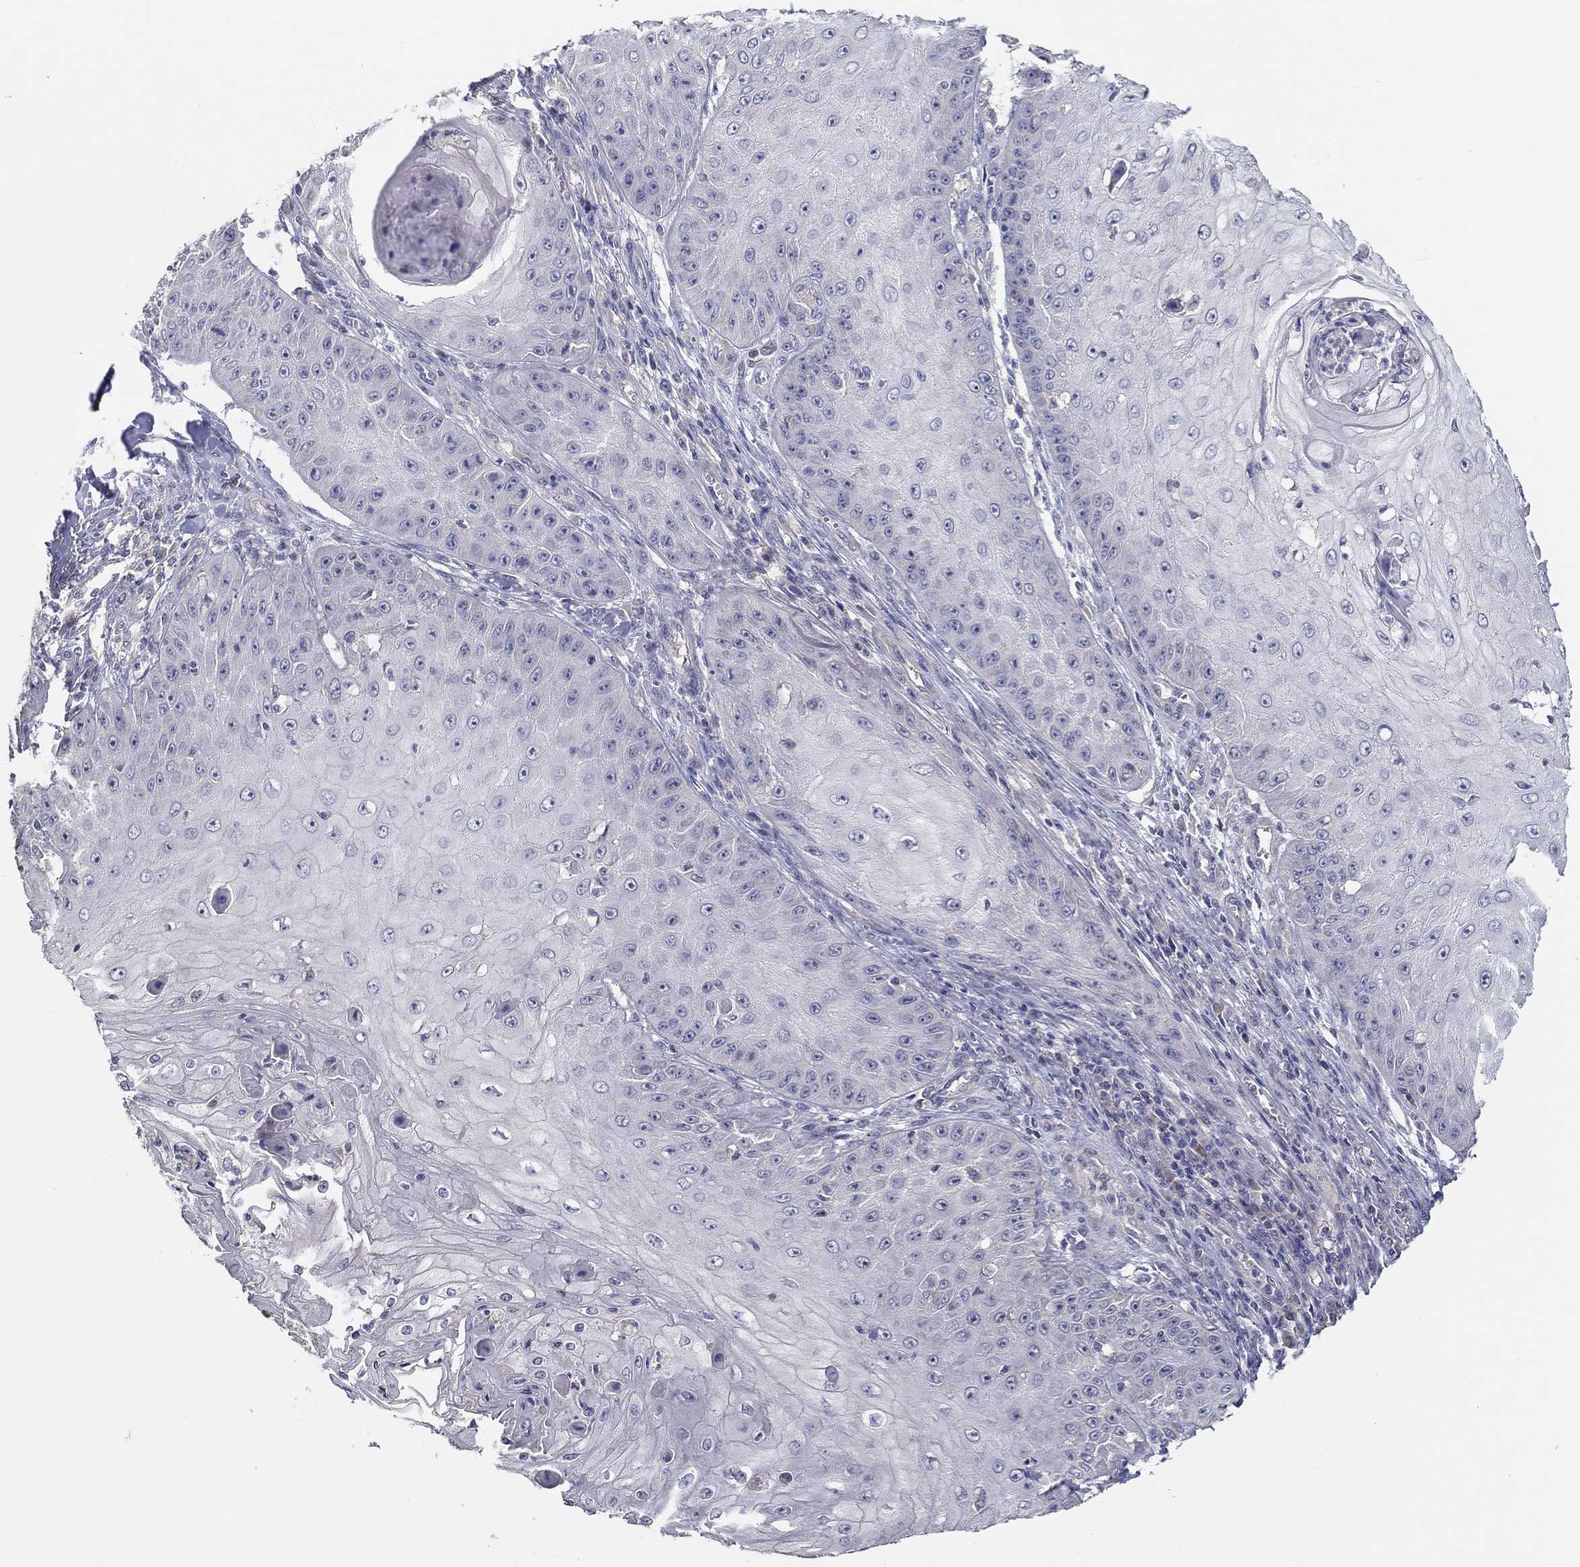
{"staining": {"intensity": "negative", "quantity": "none", "location": "none"}, "tissue": "skin cancer", "cell_type": "Tumor cells", "image_type": "cancer", "snomed": [{"axis": "morphology", "description": "Squamous cell carcinoma, NOS"}, {"axis": "topography", "description": "Skin"}], "caption": "Skin cancer stained for a protein using IHC reveals no staining tumor cells.", "gene": "DOCK3", "patient": {"sex": "male", "age": 70}}